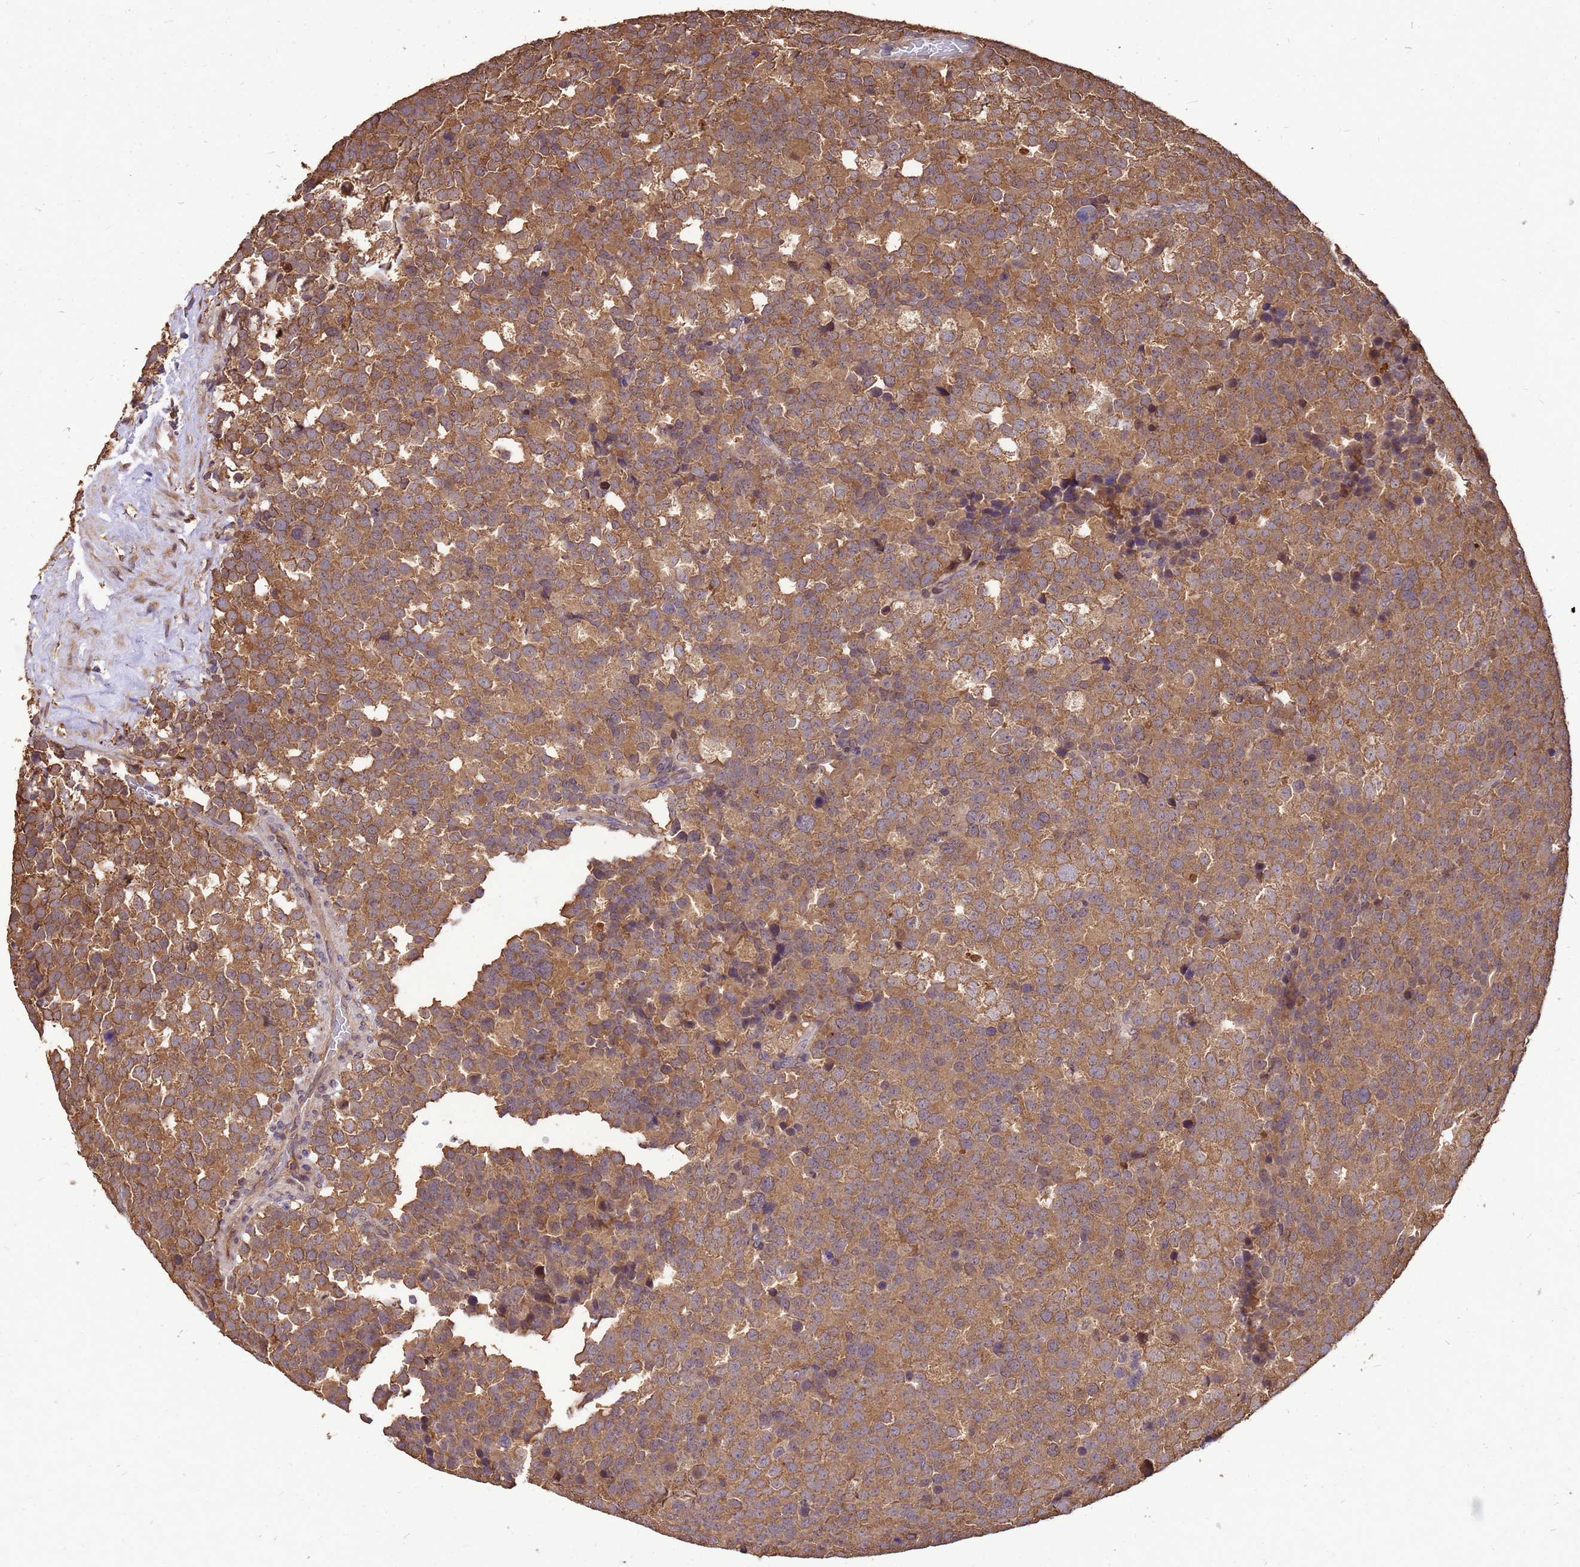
{"staining": {"intensity": "moderate", "quantity": ">75%", "location": "cytoplasmic/membranous"}, "tissue": "testis cancer", "cell_type": "Tumor cells", "image_type": "cancer", "snomed": [{"axis": "morphology", "description": "Seminoma, NOS"}, {"axis": "topography", "description": "Testis"}], "caption": "The image shows immunohistochemical staining of testis cancer. There is moderate cytoplasmic/membranous positivity is identified in about >75% of tumor cells.", "gene": "ZNF618", "patient": {"sex": "male", "age": 71}}